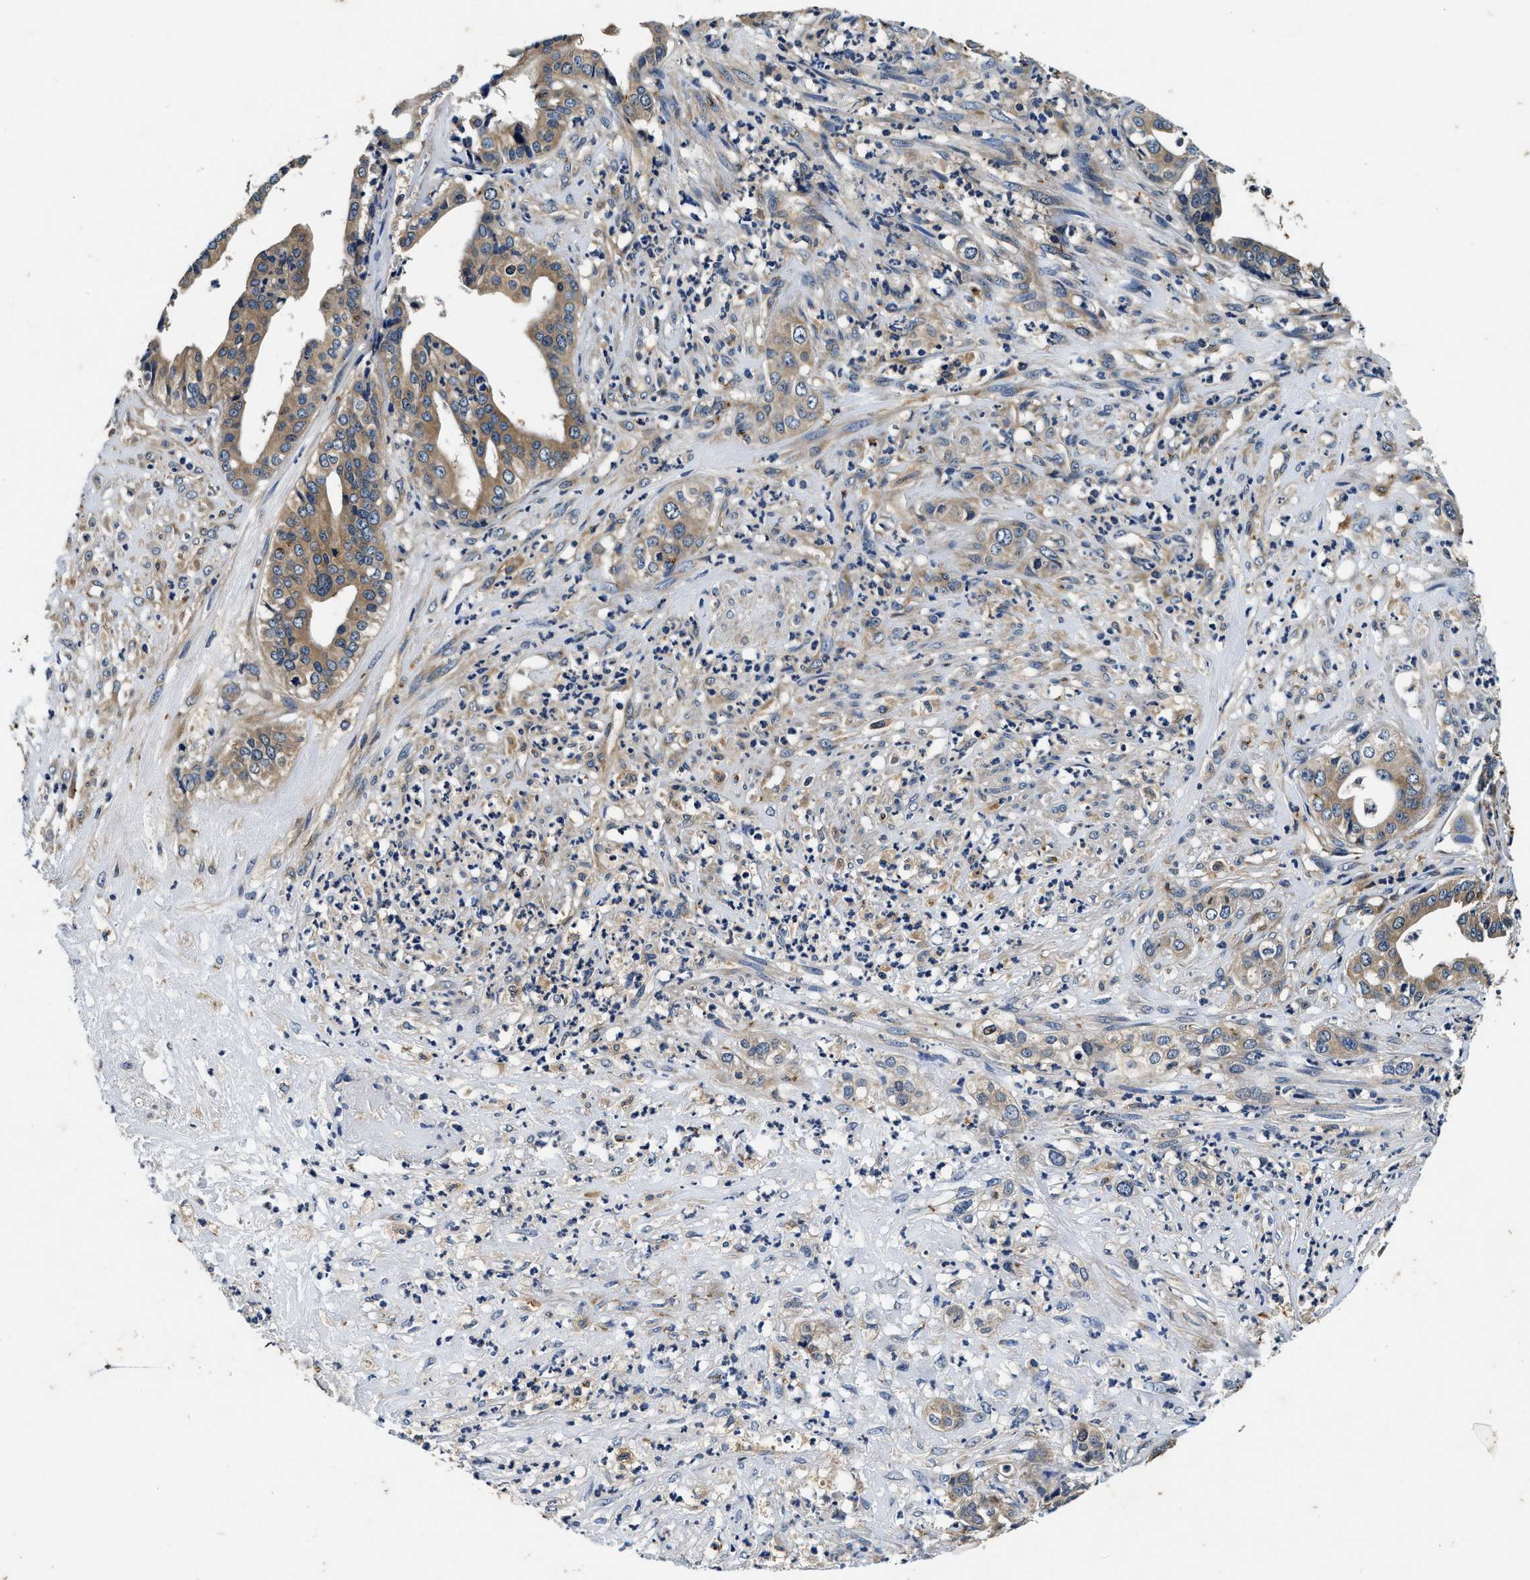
{"staining": {"intensity": "moderate", "quantity": ">75%", "location": "cytoplasmic/membranous"}, "tissue": "liver cancer", "cell_type": "Tumor cells", "image_type": "cancer", "snomed": [{"axis": "morphology", "description": "Cholangiocarcinoma"}, {"axis": "topography", "description": "Liver"}], "caption": "Human liver cancer (cholangiocarcinoma) stained with a protein marker displays moderate staining in tumor cells.", "gene": "PI4KB", "patient": {"sex": "female", "age": 61}}